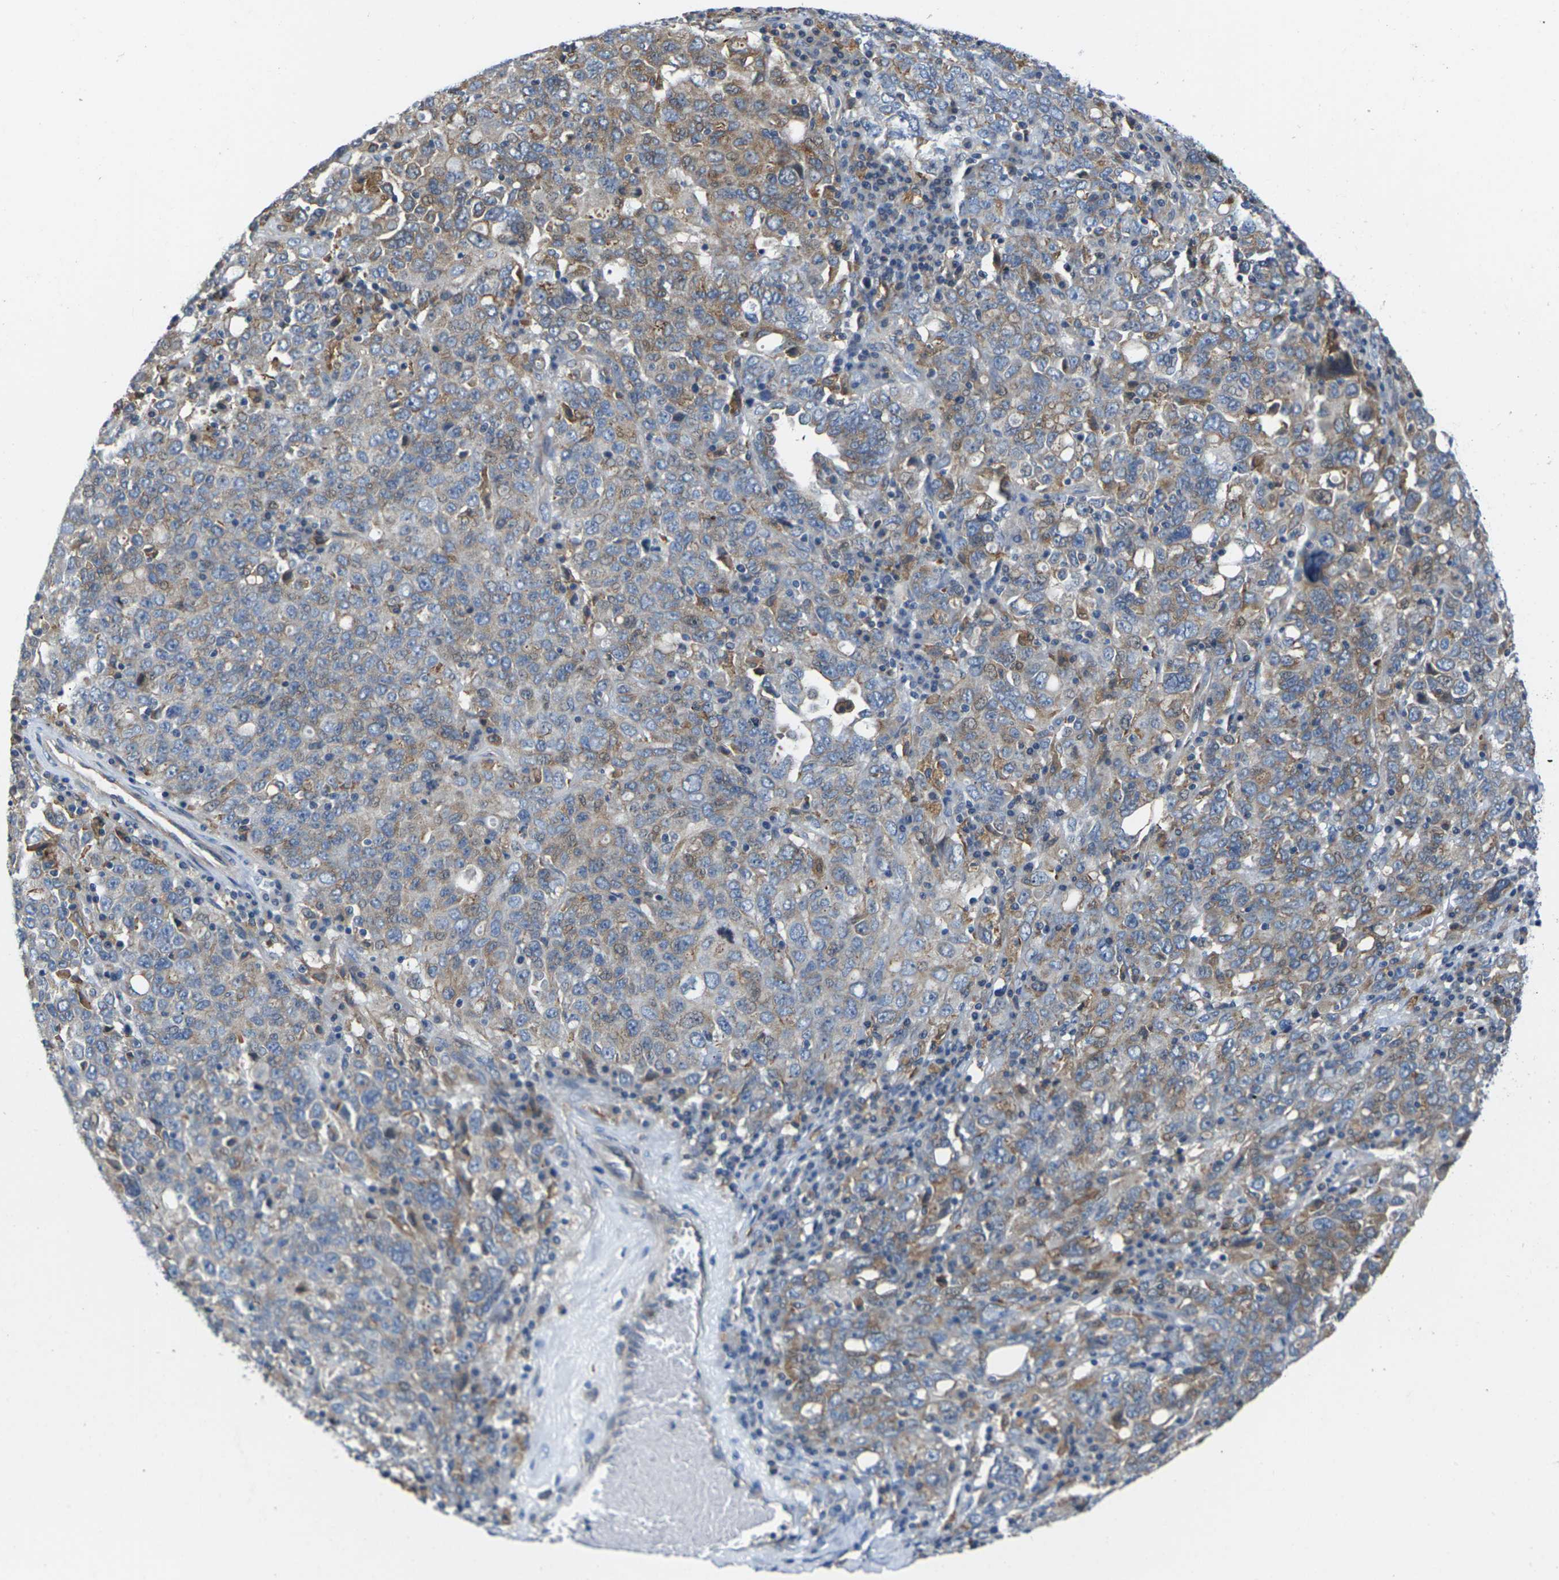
{"staining": {"intensity": "moderate", "quantity": "25%-75%", "location": "cytoplasmic/membranous"}, "tissue": "ovarian cancer", "cell_type": "Tumor cells", "image_type": "cancer", "snomed": [{"axis": "morphology", "description": "Carcinoma, endometroid"}, {"axis": "topography", "description": "Ovary"}], "caption": "This is a photomicrograph of immunohistochemistry (IHC) staining of ovarian endometroid carcinoma, which shows moderate staining in the cytoplasmic/membranous of tumor cells.", "gene": "SCNN1A", "patient": {"sex": "female", "age": 62}}